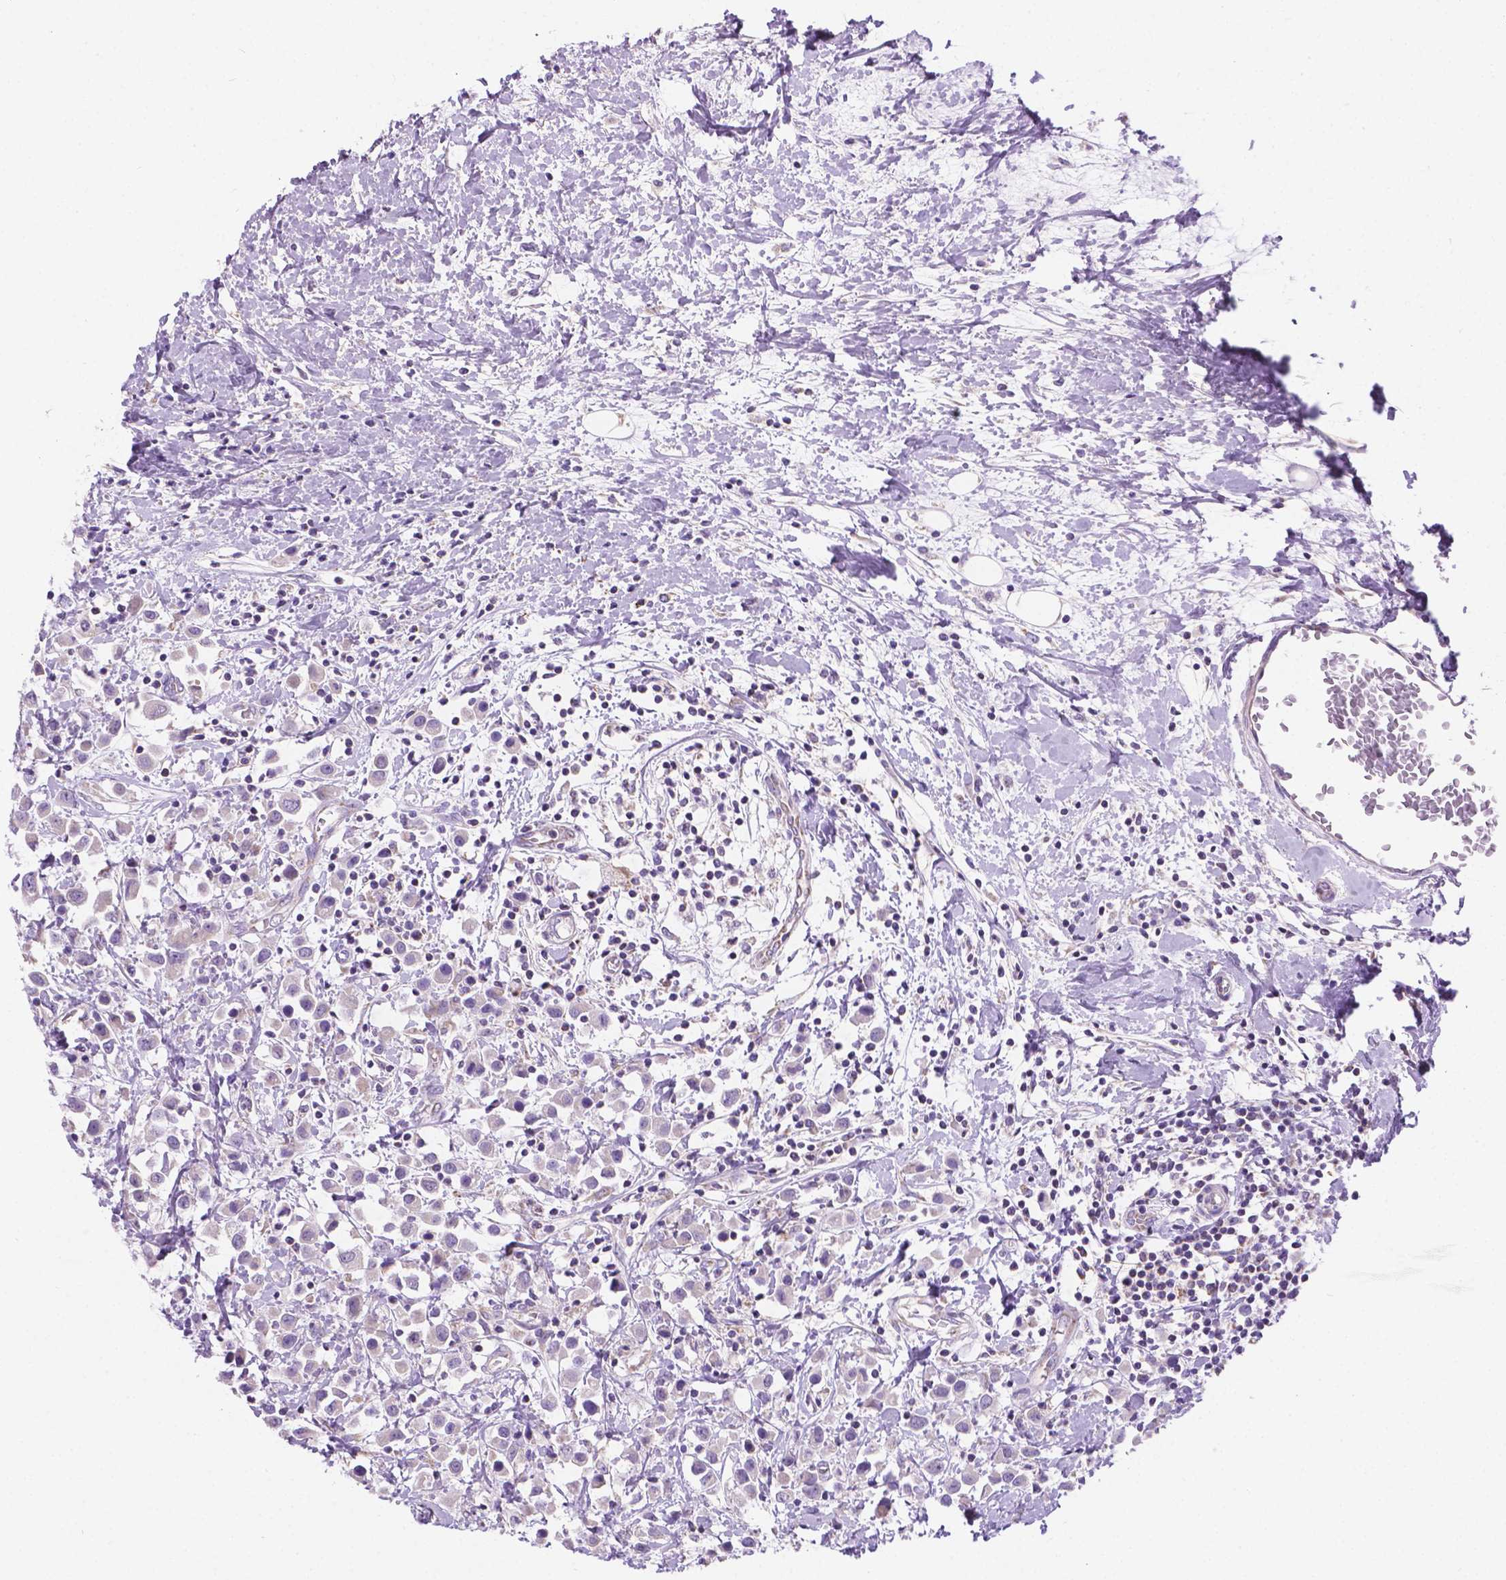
{"staining": {"intensity": "negative", "quantity": "none", "location": "none"}, "tissue": "breast cancer", "cell_type": "Tumor cells", "image_type": "cancer", "snomed": [{"axis": "morphology", "description": "Duct carcinoma"}, {"axis": "topography", "description": "Breast"}], "caption": "DAB immunohistochemical staining of breast intraductal carcinoma displays no significant expression in tumor cells.", "gene": "CSPG5", "patient": {"sex": "female", "age": 61}}